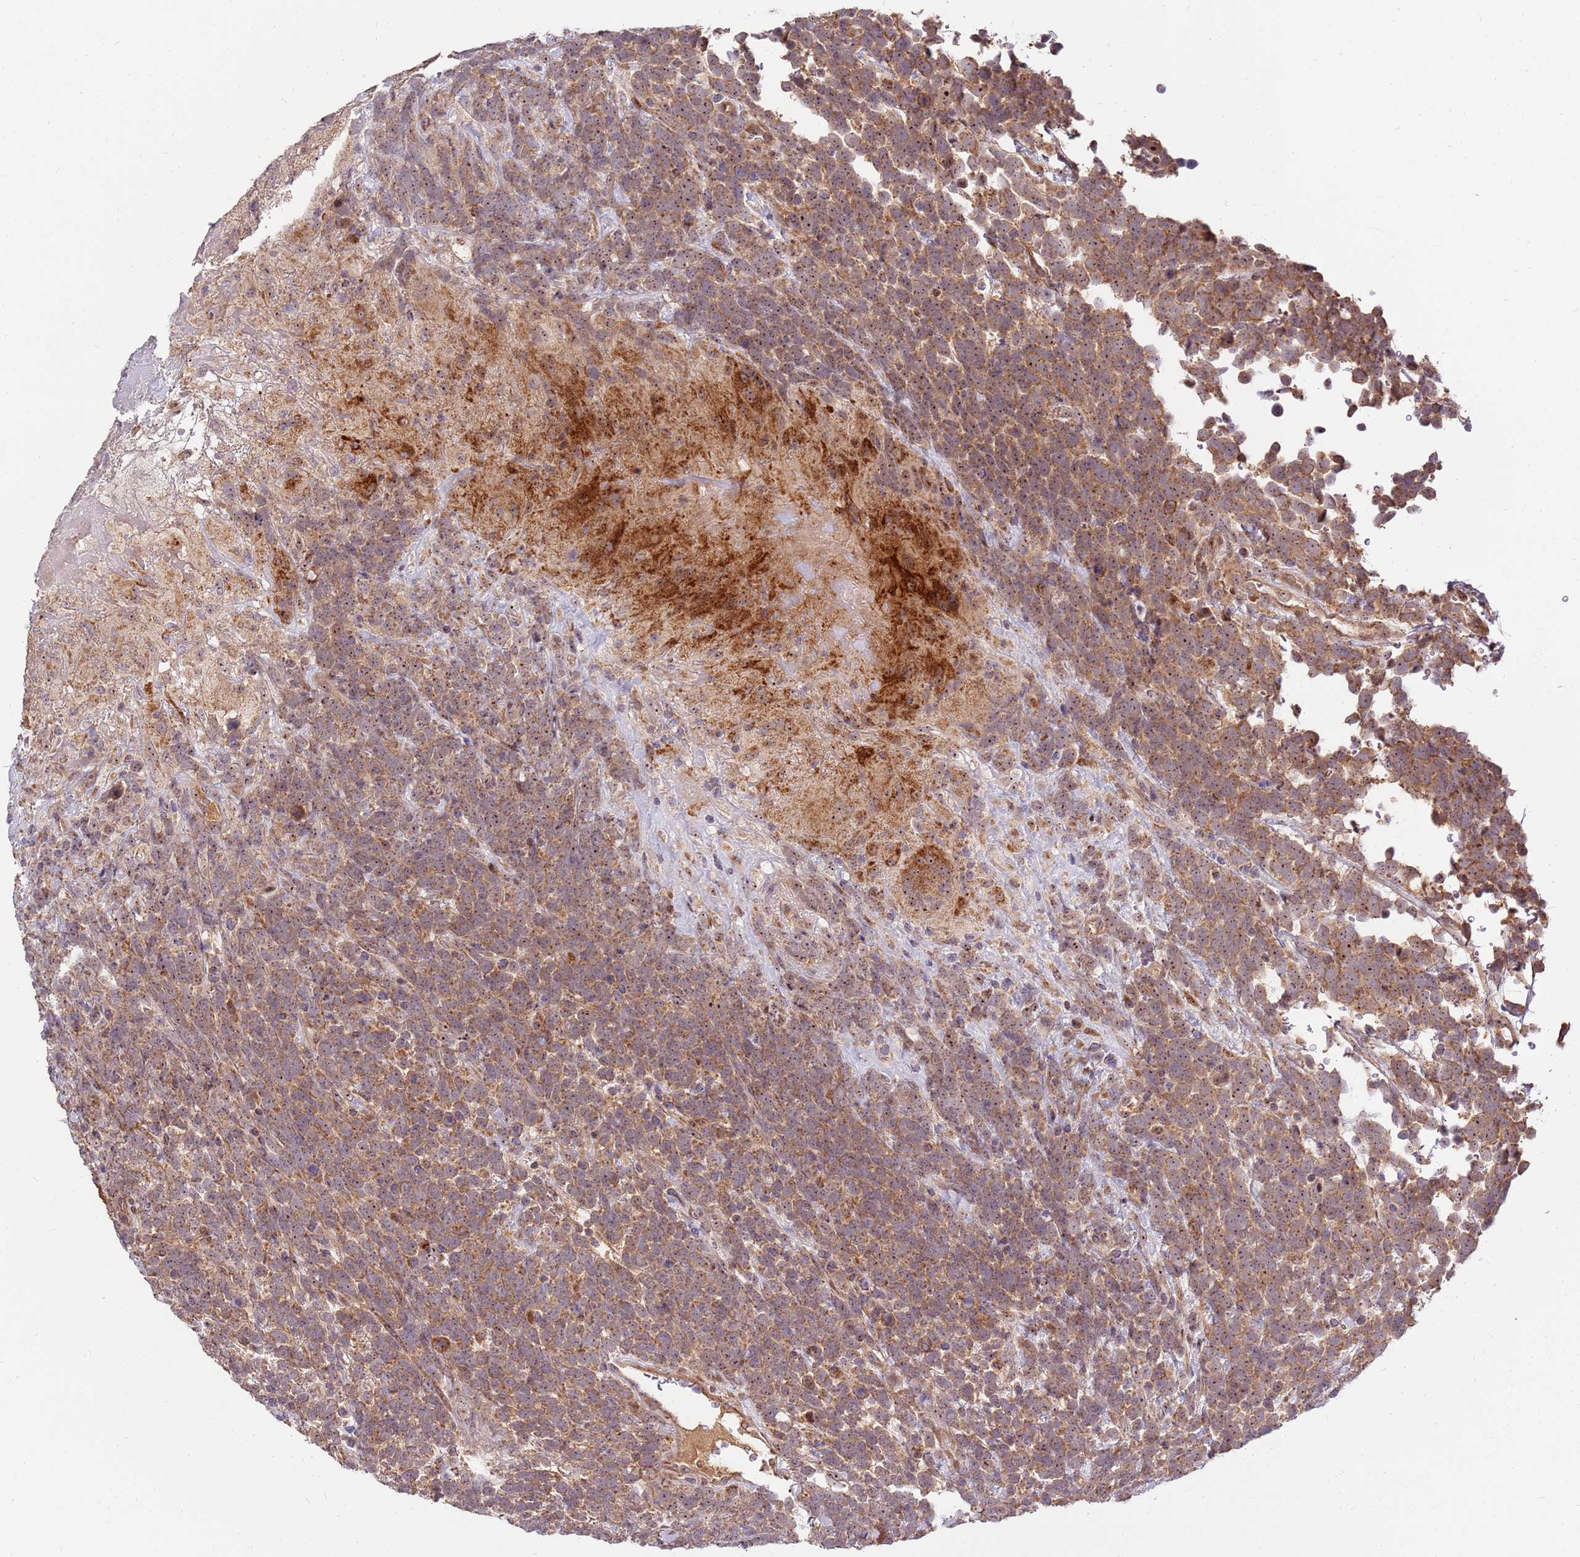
{"staining": {"intensity": "moderate", "quantity": ">75%", "location": "cytoplasmic/membranous,nuclear"}, "tissue": "urothelial cancer", "cell_type": "Tumor cells", "image_type": "cancer", "snomed": [{"axis": "morphology", "description": "Urothelial carcinoma, High grade"}, {"axis": "topography", "description": "Urinary bladder"}], "caption": "Protein staining of urothelial cancer tissue reveals moderate cytoplasmic/membranous and nuclear expression in about >75% of tumor cells.", "gene": "KIF25", "patient": {"sex": "female", "age": 82}}